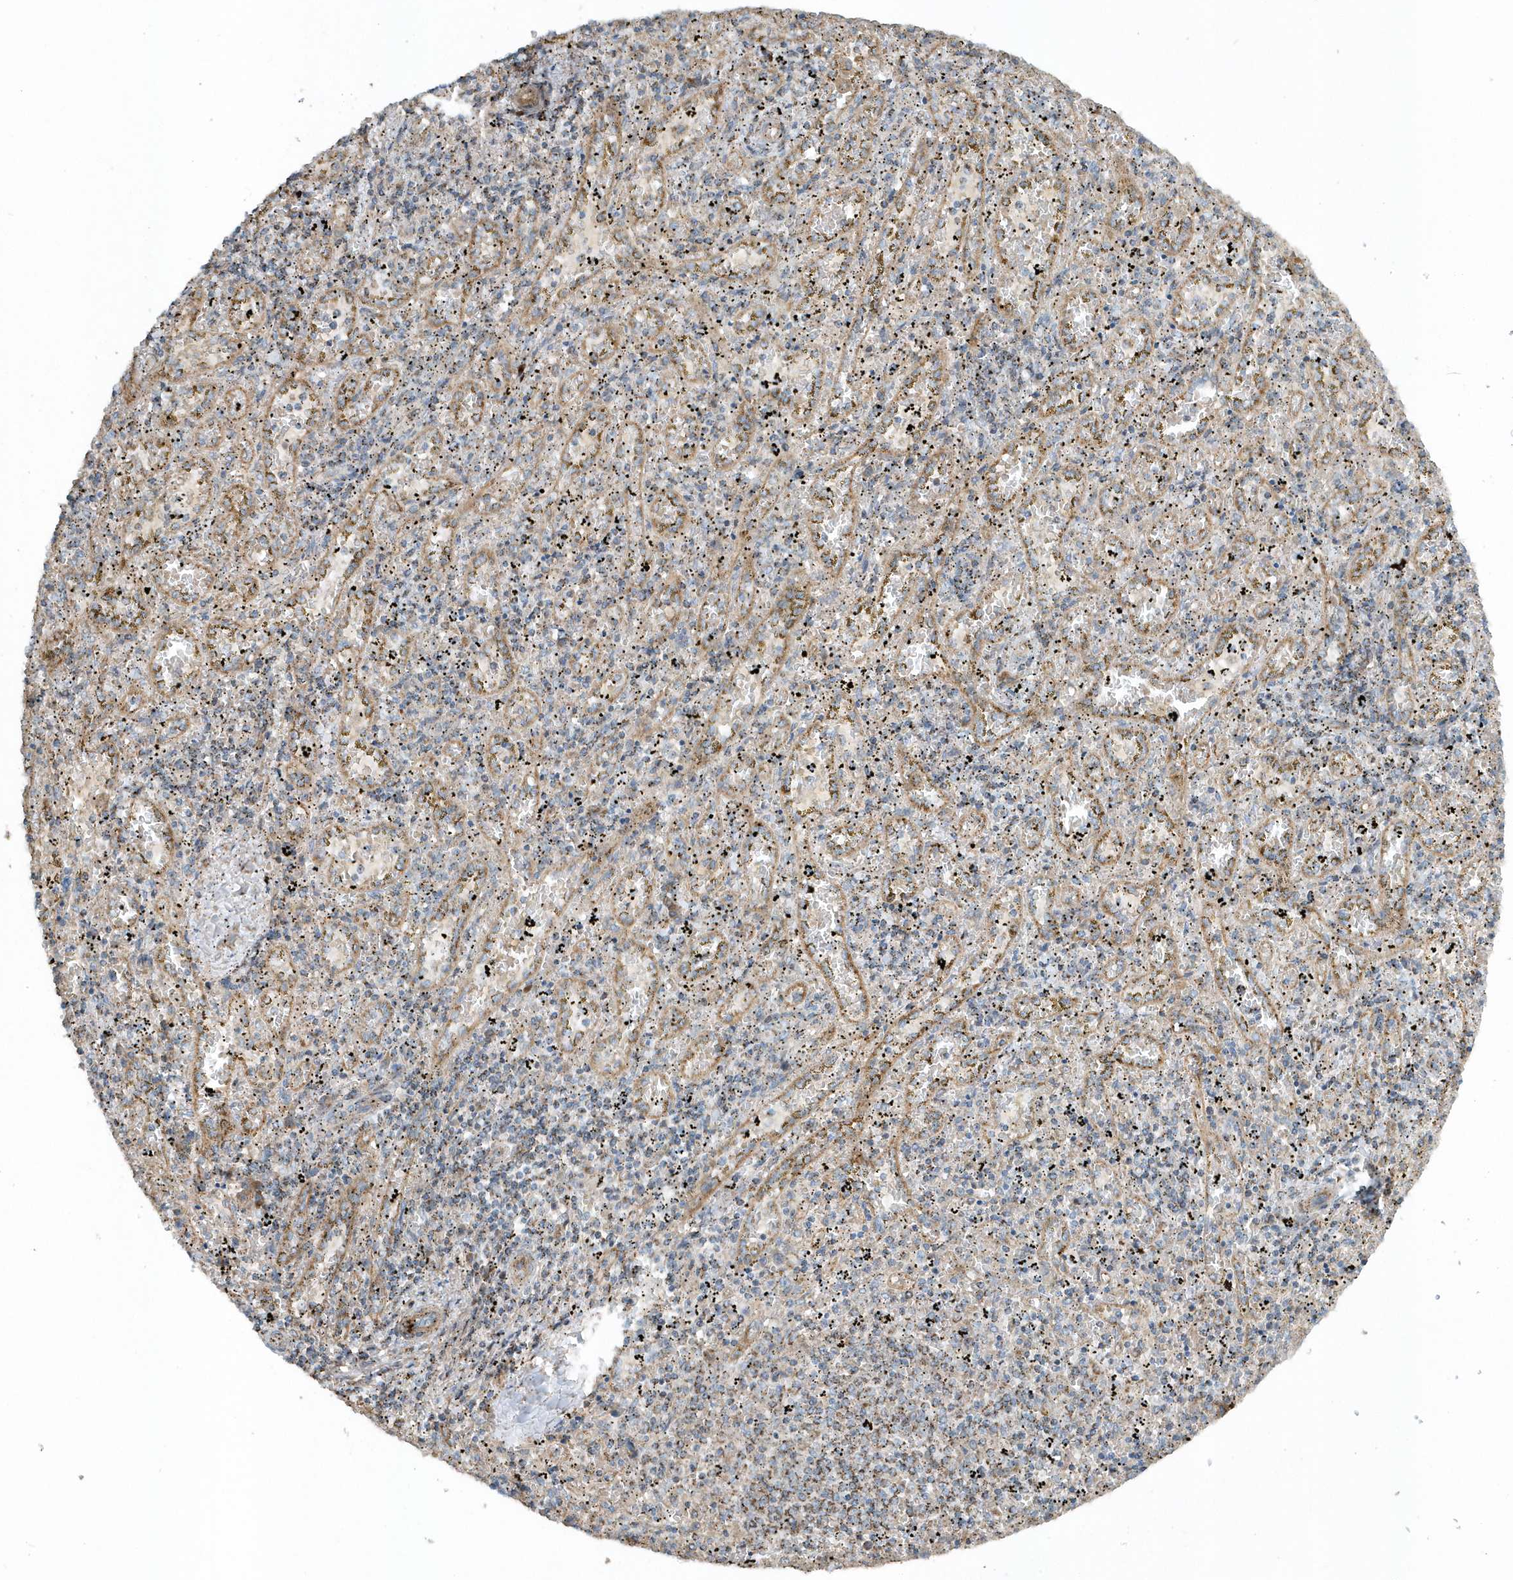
{"staining": {"intensity": "weak", "quantity": "<25%", "location": "cytoplasmic/membranous"}, "tissue": "spleen", "cell_type": "Cells in red pulp", "image_type": "normal", "snomed": [{"axis": "morphology", "description": "Normal tissue, NOS"}, {"axis": "topography", "description": "Spleen"}], "caption": "IHC photomicrograph of unremarkable spleen: human spleen stained with DAB (3,3'-diaminobenzidine) shows no significant protein positivity in cells in red pulp. (DAB immunohistochemistry (IHC), high magnification).", "gene": "SLC38A2", "patient": {"sex": "male", "age": 11}}